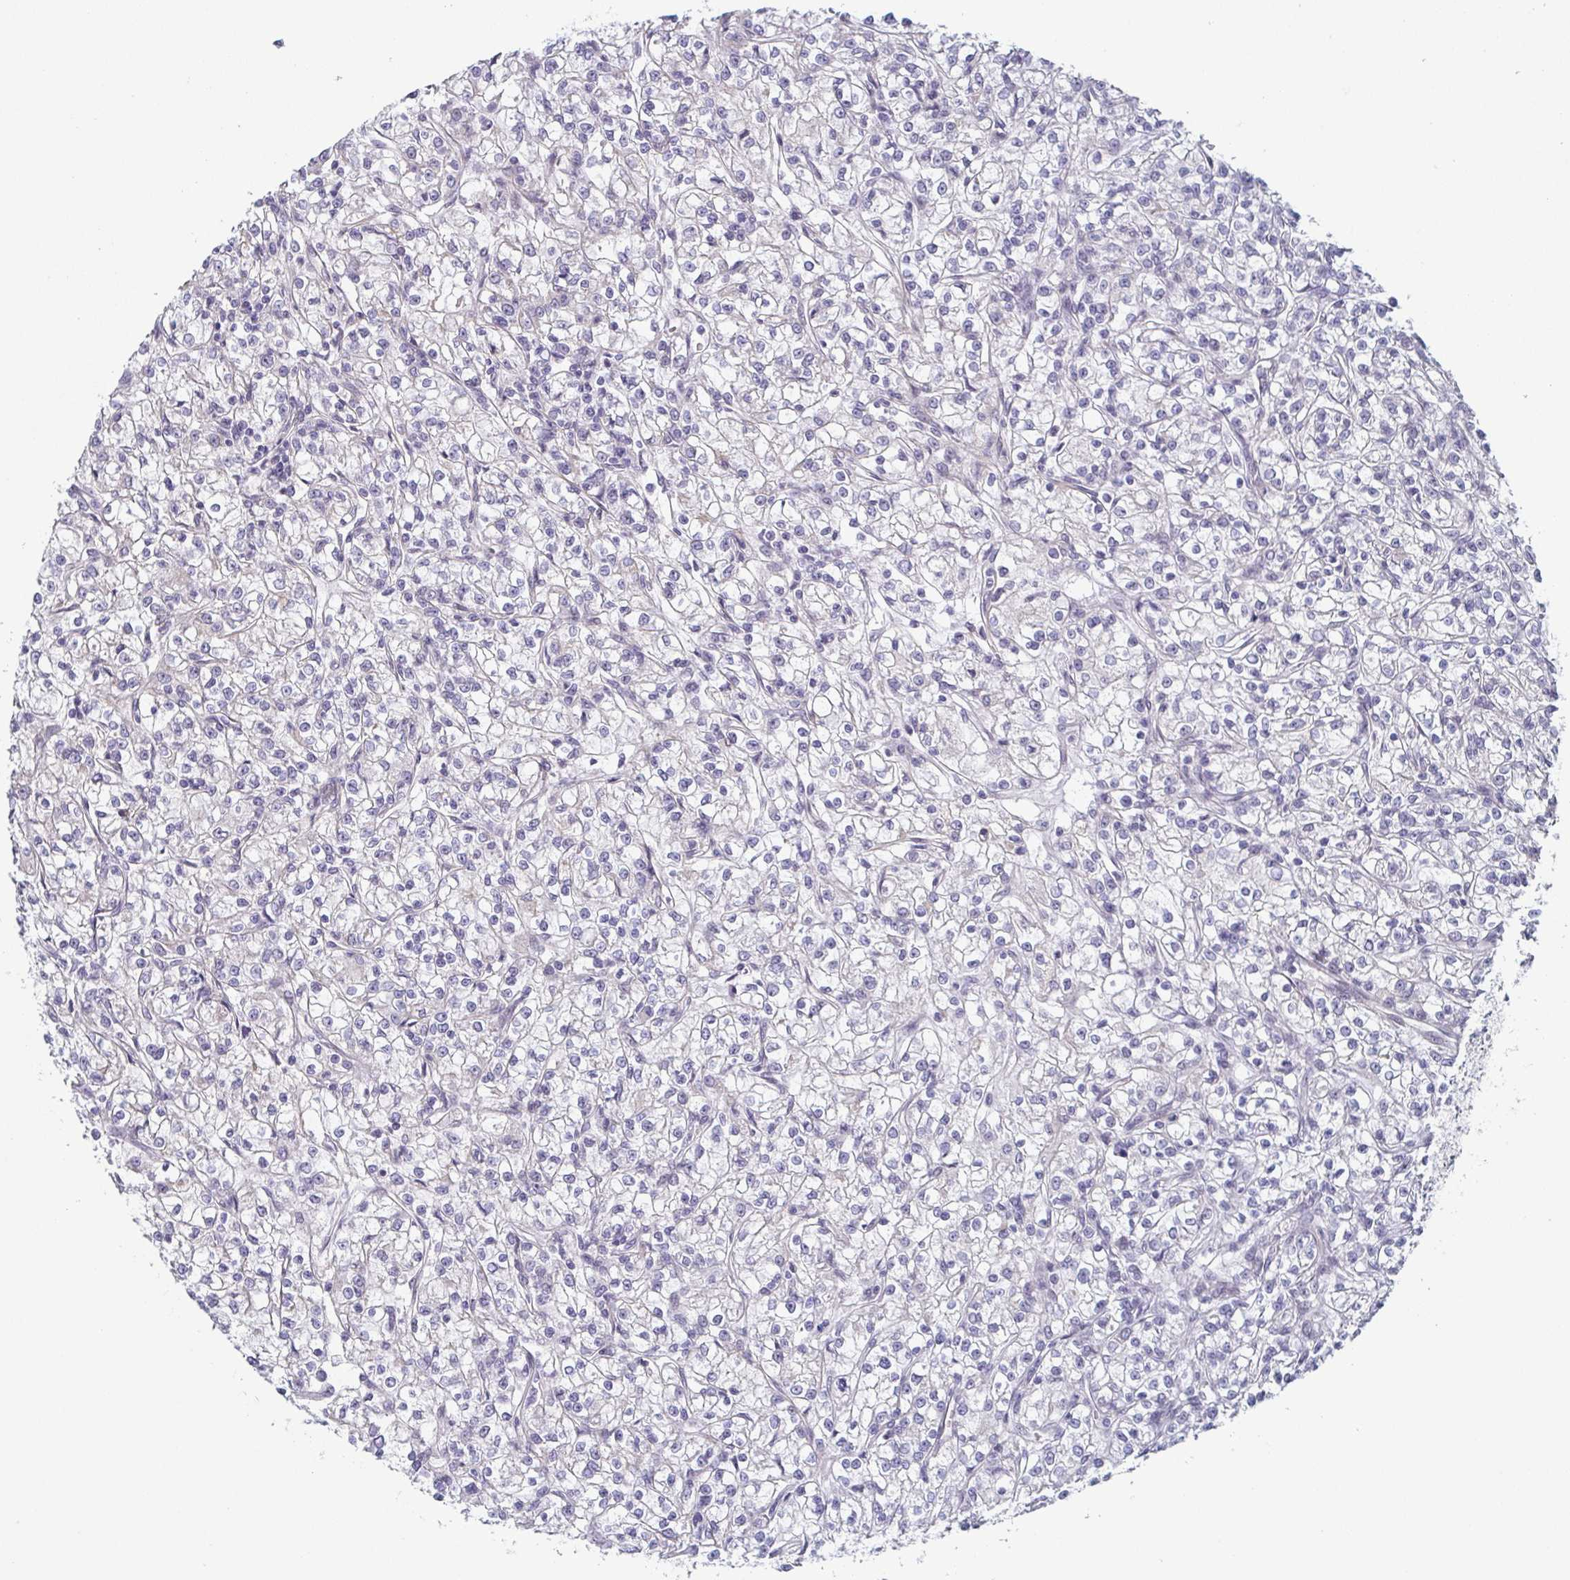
{"staining": {"intensity": "negative", "quantity": "none", "location": "none"}, "tissue": "renal cancer", "cell_type": "Tumor cells", "image_type": "cancer", "snomed": [{"axis": "morphology", "description": "Adenocarcinoma, NOS"}, {"axis": "topography", "description": "Kidney"}], "caption": "DAB (3,3'-diaminobenzidine) immunohistochemical staining of human renal cancer (adenocarcinoma) shows no significant positivity in tumor cells. (Brightfield microscopy of DAB immunohistochemistry (IHC) at high magnification).", "gene": "EXOSC7", "patient": {"sex": "female", "age": 59}}